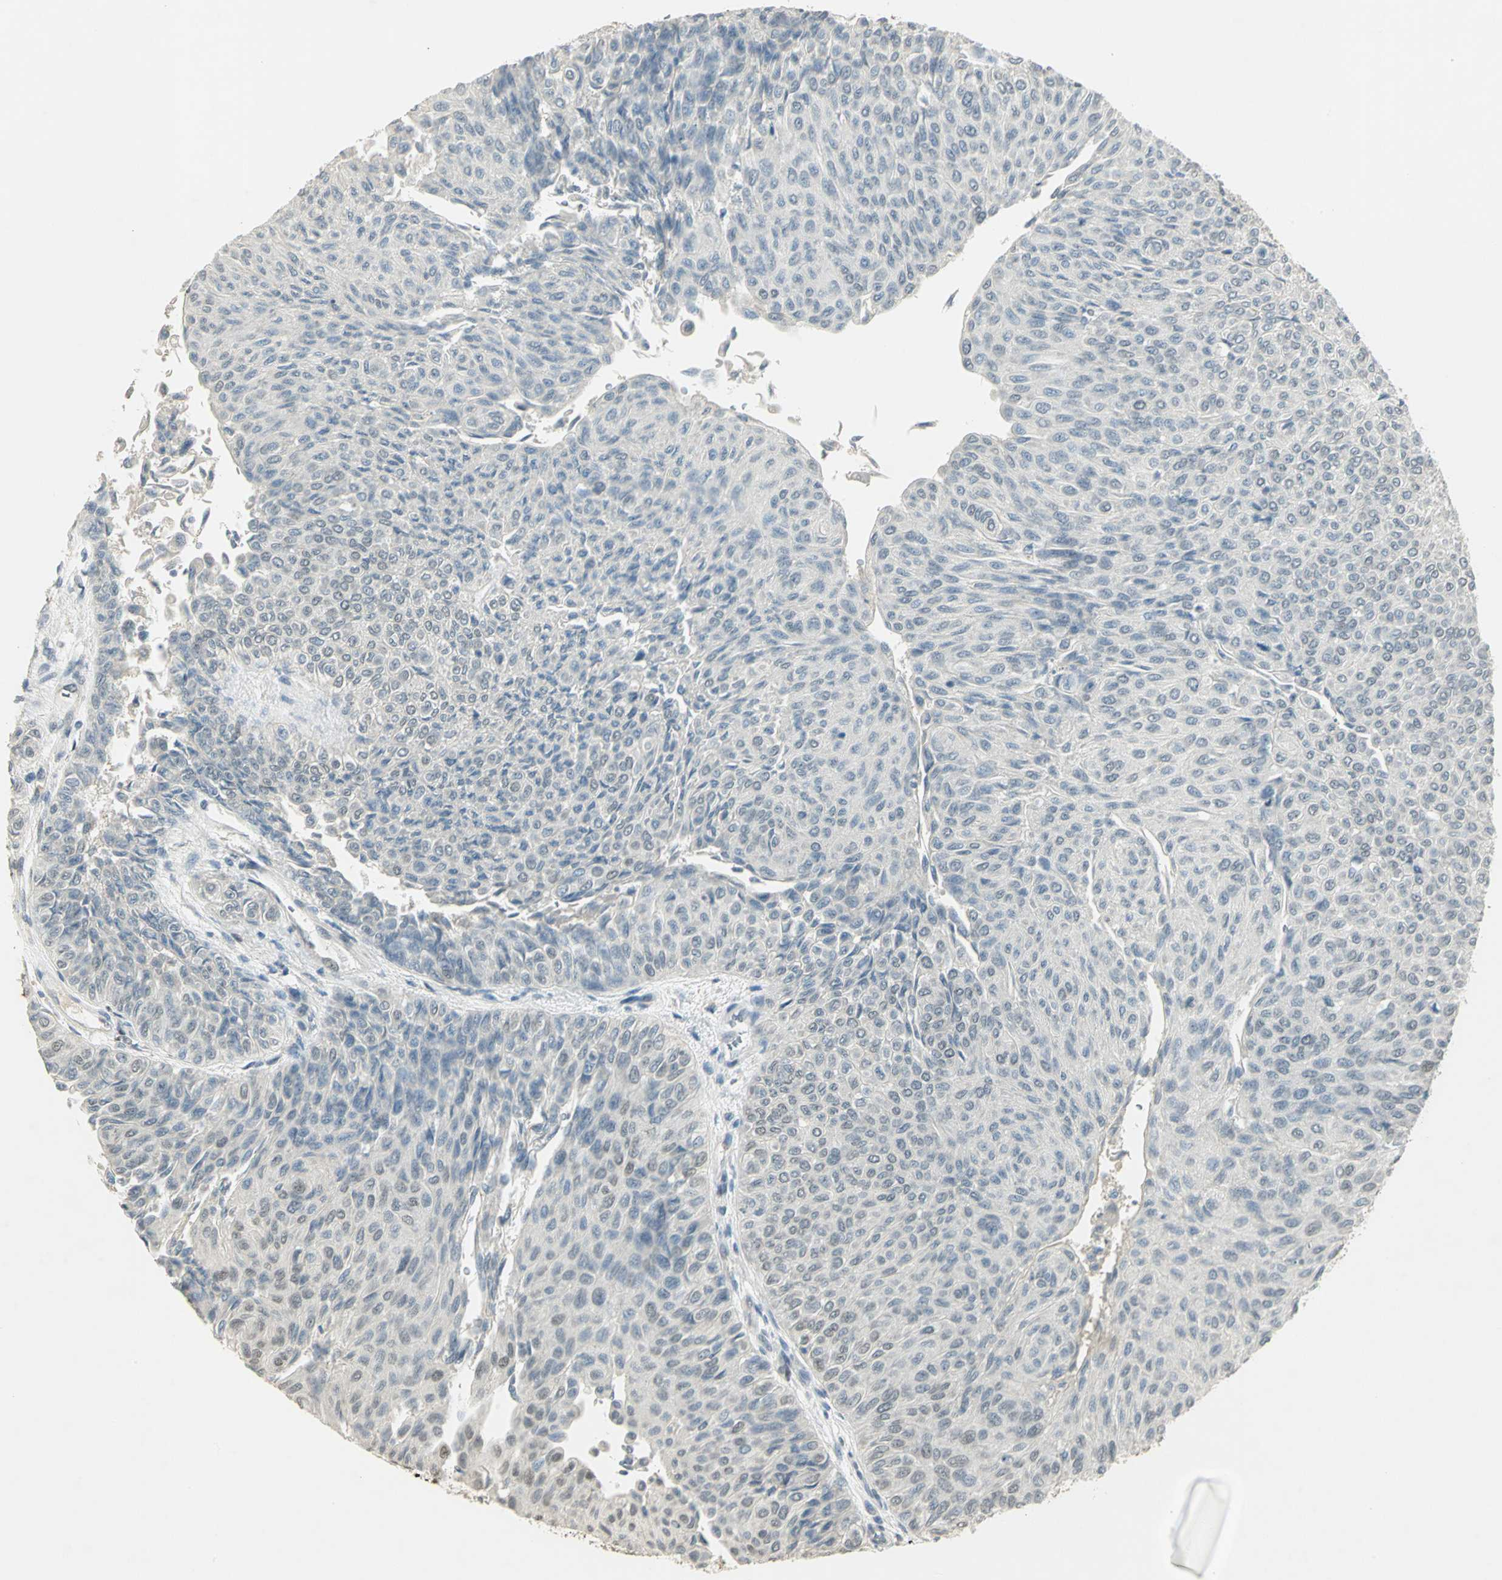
{"staining": {"intensity": "negative", "quantity": "none", "location": "none"}, "tissue": "urothelial cancer", "cell_type": "Tumor cells", "image_type": "cancer", "snomed": [{"axis": "morphology", "description": "Urothelial carcinoma, Low grade"}, {"axis": "topography", "description": "Urinary bladder"}], "caption": "Protein analysis of low-grade urothelial carcinoma reveals no significant expression in tumor cells.", "gene": "AK6", "patient": {"sex": "male", "age": 78}}